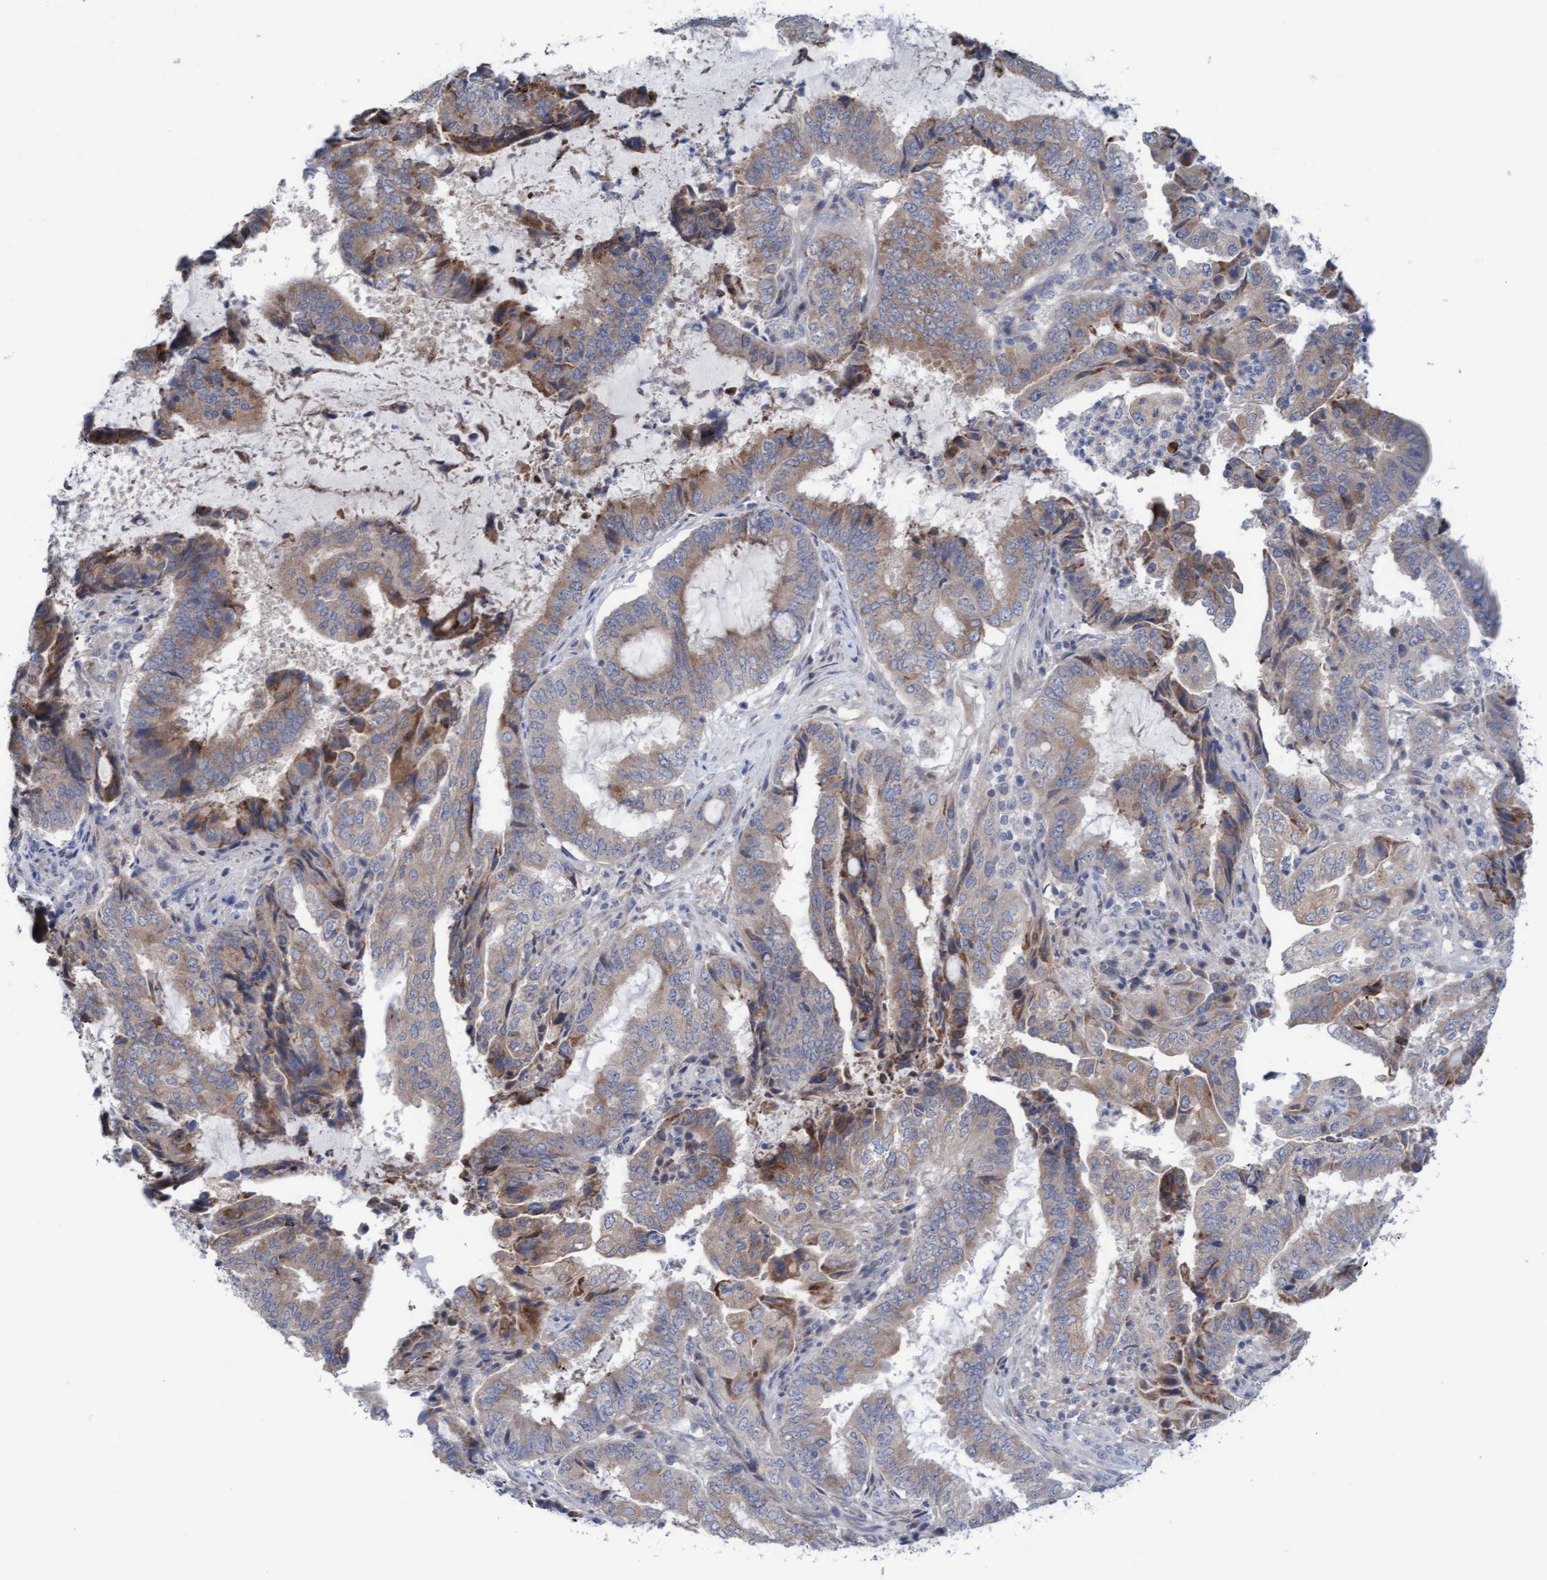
{"staining": {"intensity": "weak", "quantity": ">75%", "location": "cytoplasmic/membranous"}, "tissue": "endometrial cancer", "cell_type": "Tumor cells", "image_type": "cancer", "snomed": [{"axis": "morphology", "description": "Adenocarcinoma, NOS"}, {"axis": "topography", "description": "Endometrium"}], "caption": "The image exhibits staining of endometrial cancer, revealing weak cytoplasmic/membranous protein expression (brown color) within tumor cells.", "gene": "PLCD1", "patient": {"sex": "female", "age": 51}}